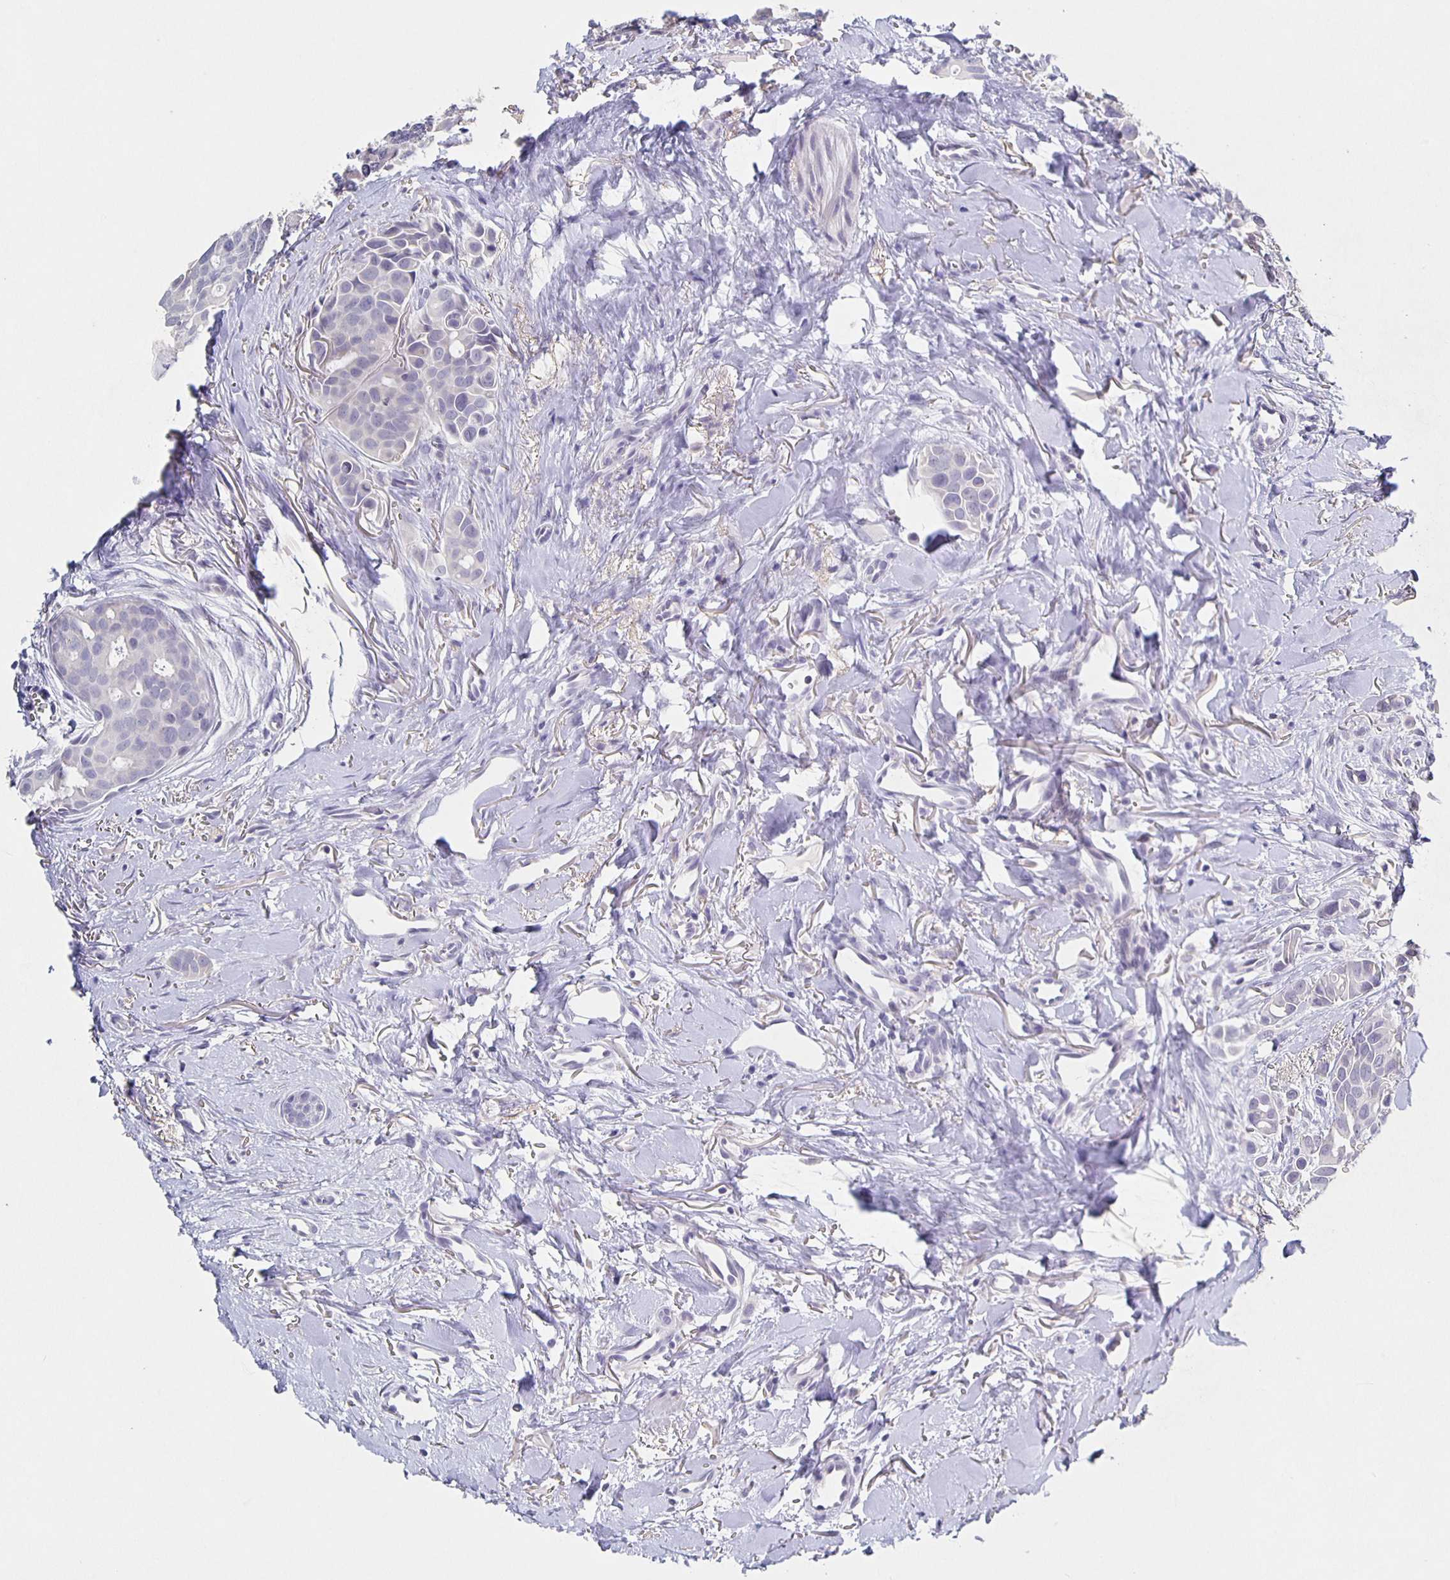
{"staining": {"intensity": "negative", "quantity": "none", "location": "none"}, "tissue": "breast cancer", "cell_type": "Tumor cells", "image_type": "cancer", "snomed": [{"axis": "morphology", "description": "Duct carcinoma"}, {"axis": "topography", "description": "Breast"}], "caption": "Immunohistochemical staining of breast intraductal carcinoma shows no significant staining in tumor cells.", "gene": "CARNS1", "patient": {"sex": "female", "age": 54}}